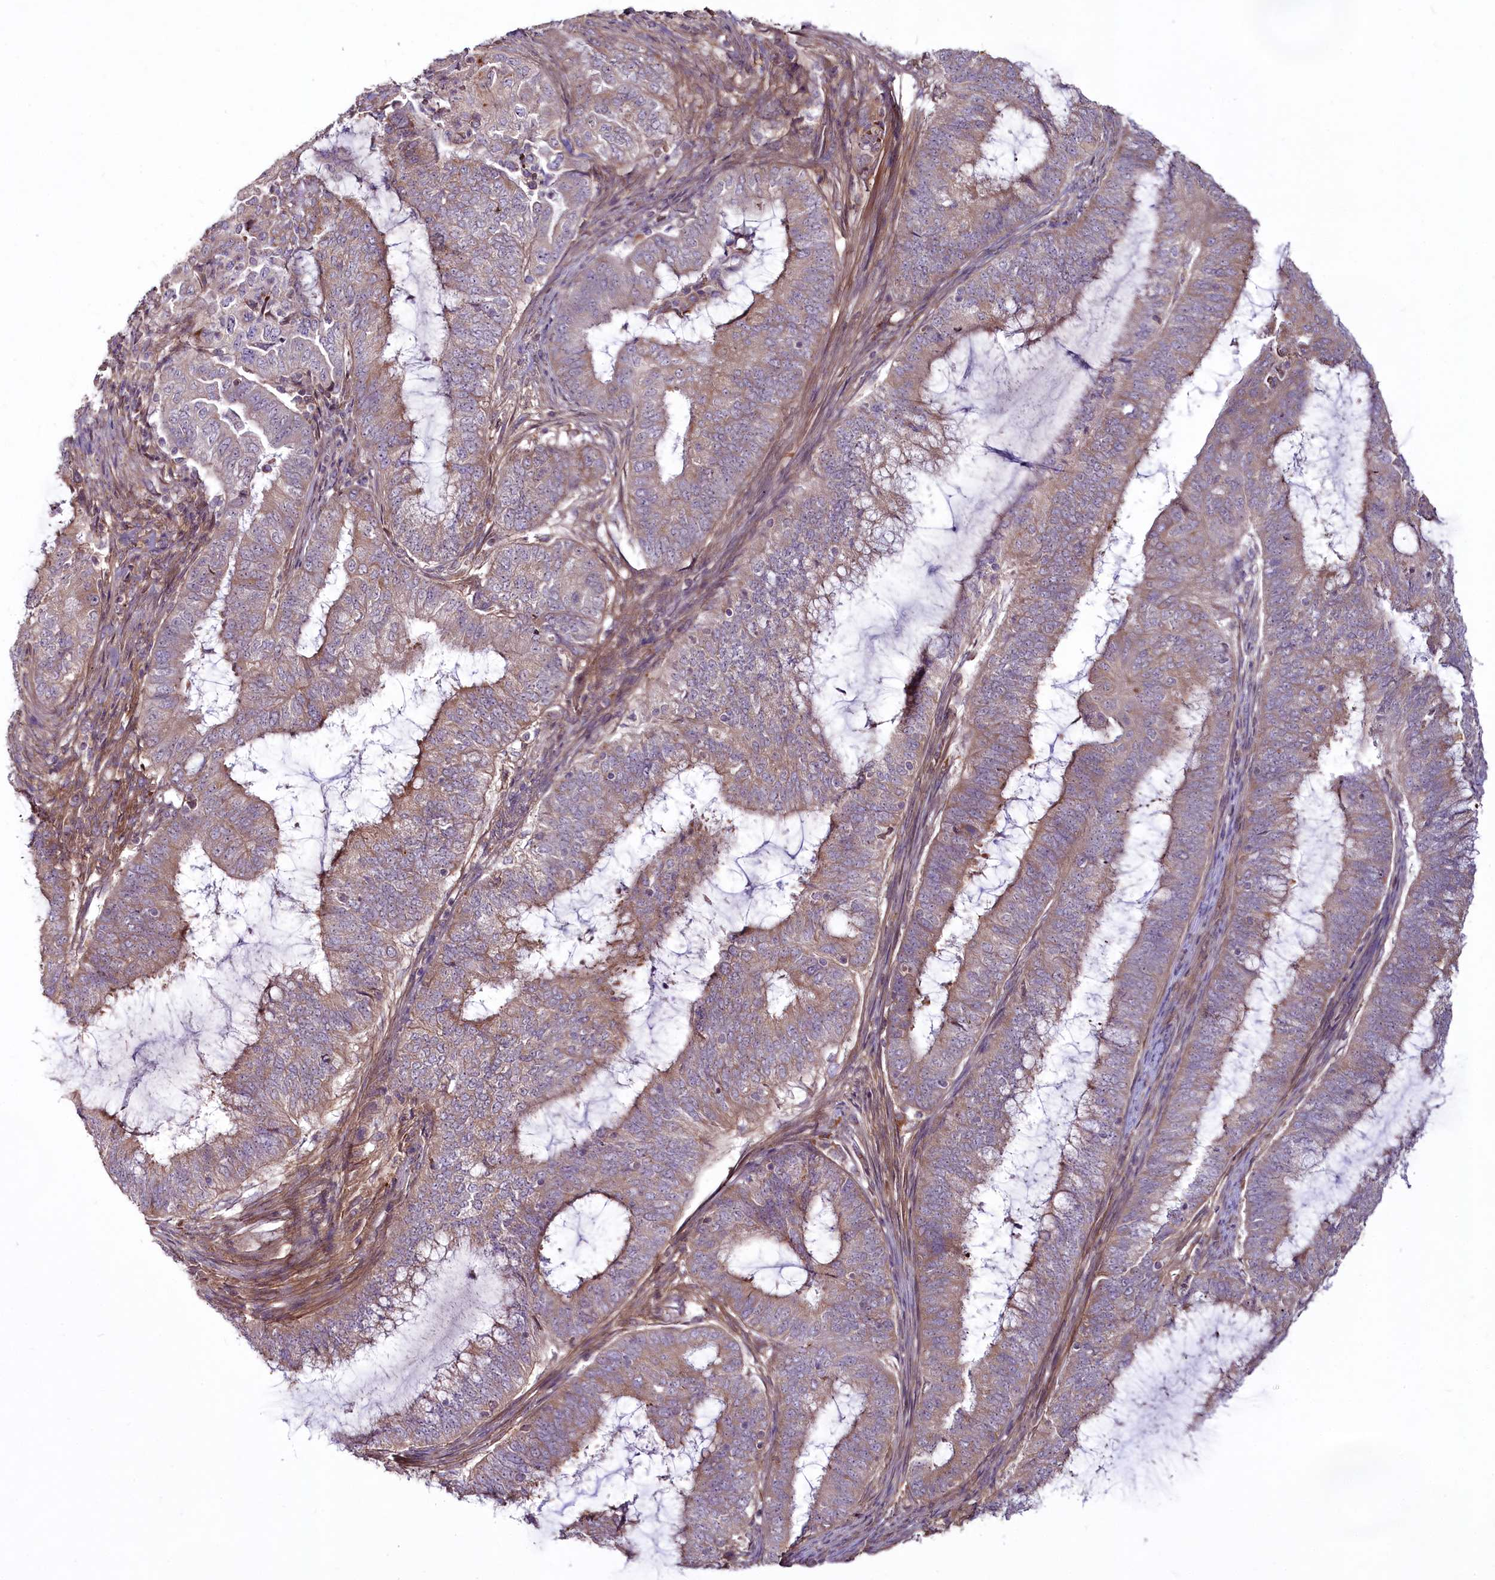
{"staining": {"intensity": "weak", "quantity": ">75%", "location": "cytoplasmic/membranous"}, "tissue": "endometrial cancer", "cell_type": "Tumor cells", "image_type": "cancer", "snomed": [{"axis": "morphology", "description": "Adenocarcinoma, NOS"}, {"axis": "topography", "description": "Endometrium"}], "caption": "High-power microscopy captured an immunohistochemistry histopathology image of endometrial adenocarcinoma, revealing weak cytoplasmic/membranous staining in about >75% of tumor cells. The protein of interest is stained brown, and the nuclei are stained in blue (DAB IHC with brightfield microscopy, high magnification).", "gene": "RSBN1", "patient": {"sex": "female", "age": 51}}